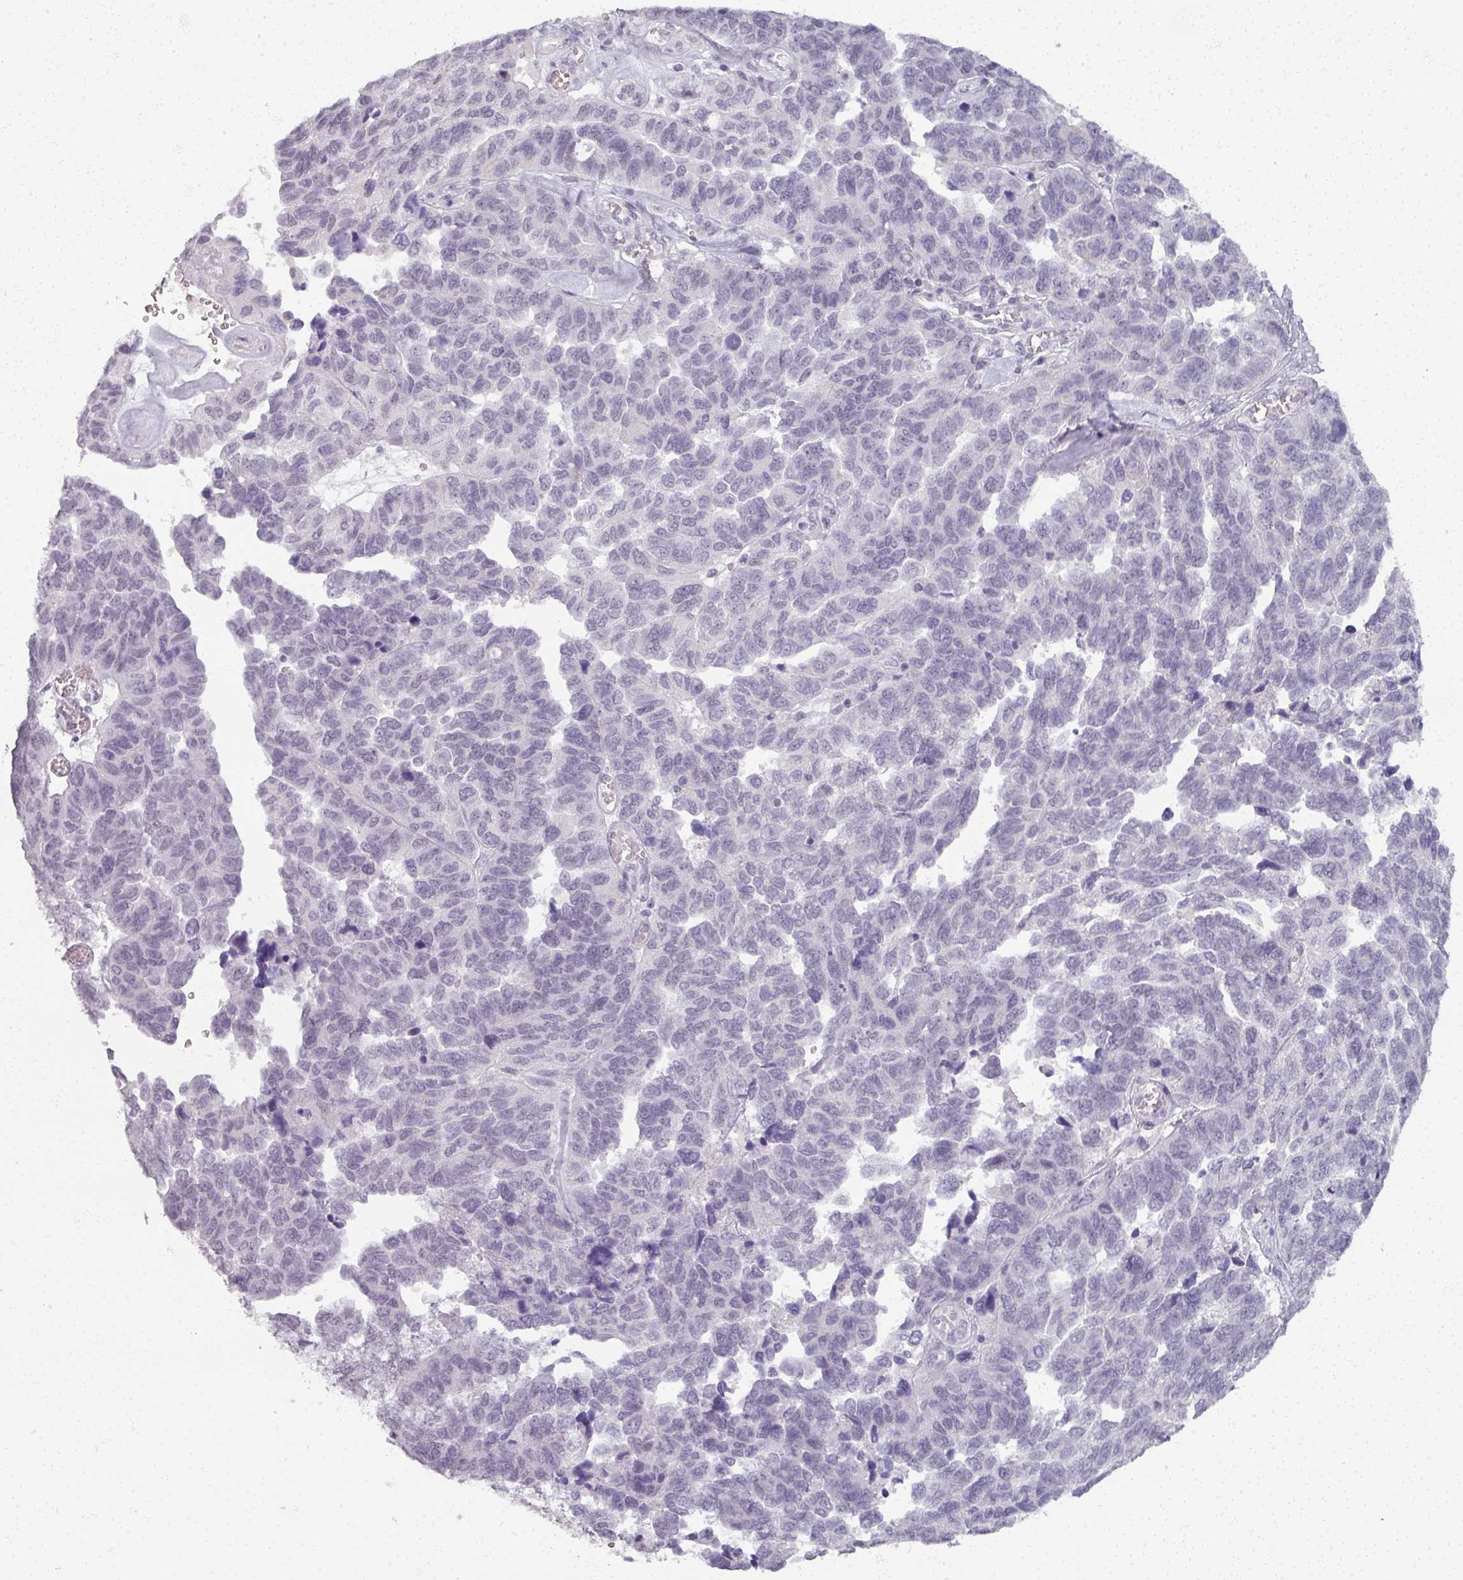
{"staining": {"intensity": "negative", "quantity": "none", "location": "none"}, "tissue": "ovarian cancer", "cell_type": "Tumor cells", "image_type": "cancer", "snomed": [{"axis": "morphology", "description": "Cystadenocarcinoma, serous, NOS"}, {"axis": "topography", "description": "Ovary"}], "caption": "Tumor cells are negative for brown protein staining in ovarian serous cystadenocarcinoma. (DAB (3,3'-diaminobenzidine) immunohistochemistry, high magnification).", "gene": "RFPL2", "patient": {"sex": "female", "age": 64}}